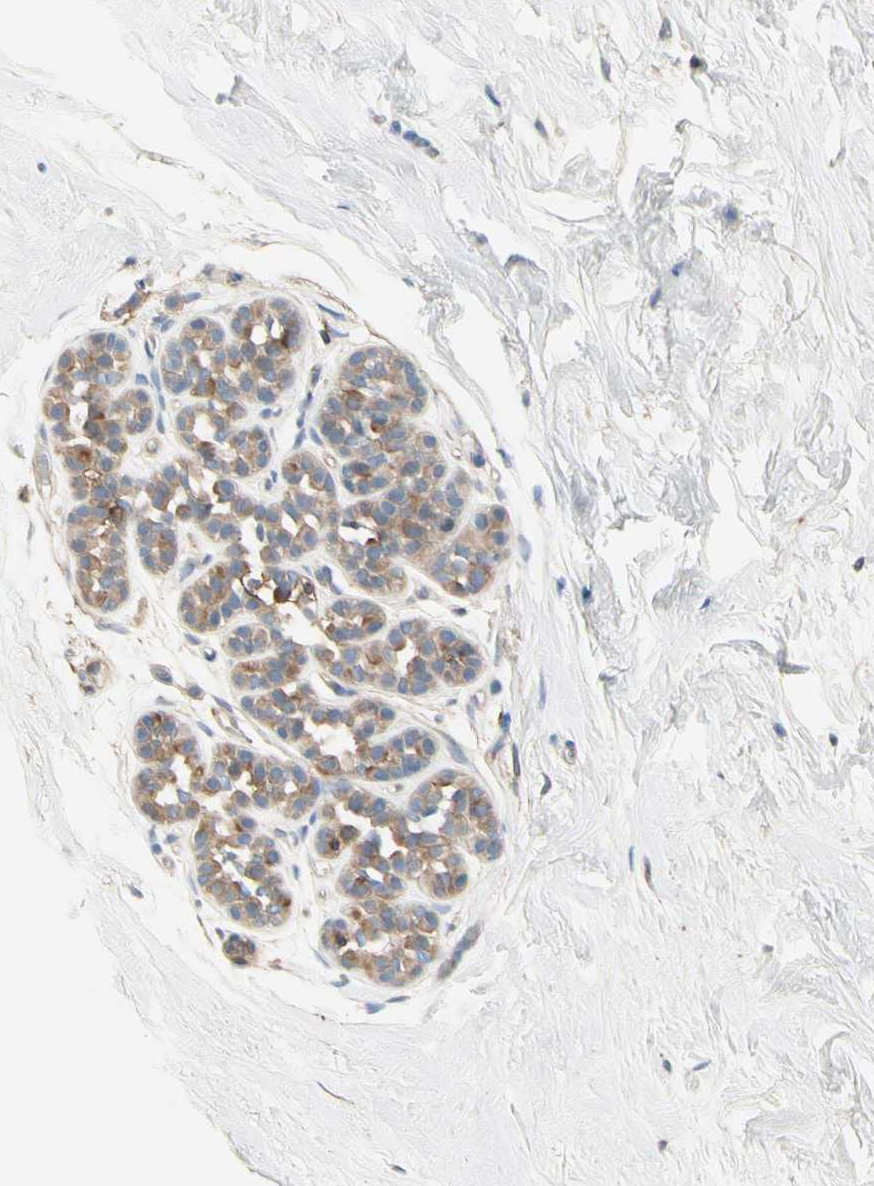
{"staining": {"intensity": "negative", "quantity": "none", "location": "none"}, "tissue": "breast", "cell_type": "Adipocytes", "image_type": "normal", "snomed": [{"axis": "morphology", "description": "Normal tissue, NOS"}, {"axis": "topography", "description": "Breast"}], "caption": "Immunohistochemical staining of benign human breast exhibits no significant positivity in adipocytes. Brightfield microscopy of IHC stained with DAB (3,3'-diaminobenzidine) (brown) and hematoxylin (blue), captured at high magnification.", "gene": "CLEC2B", "patient": {"sex": "female", "age": 75}}